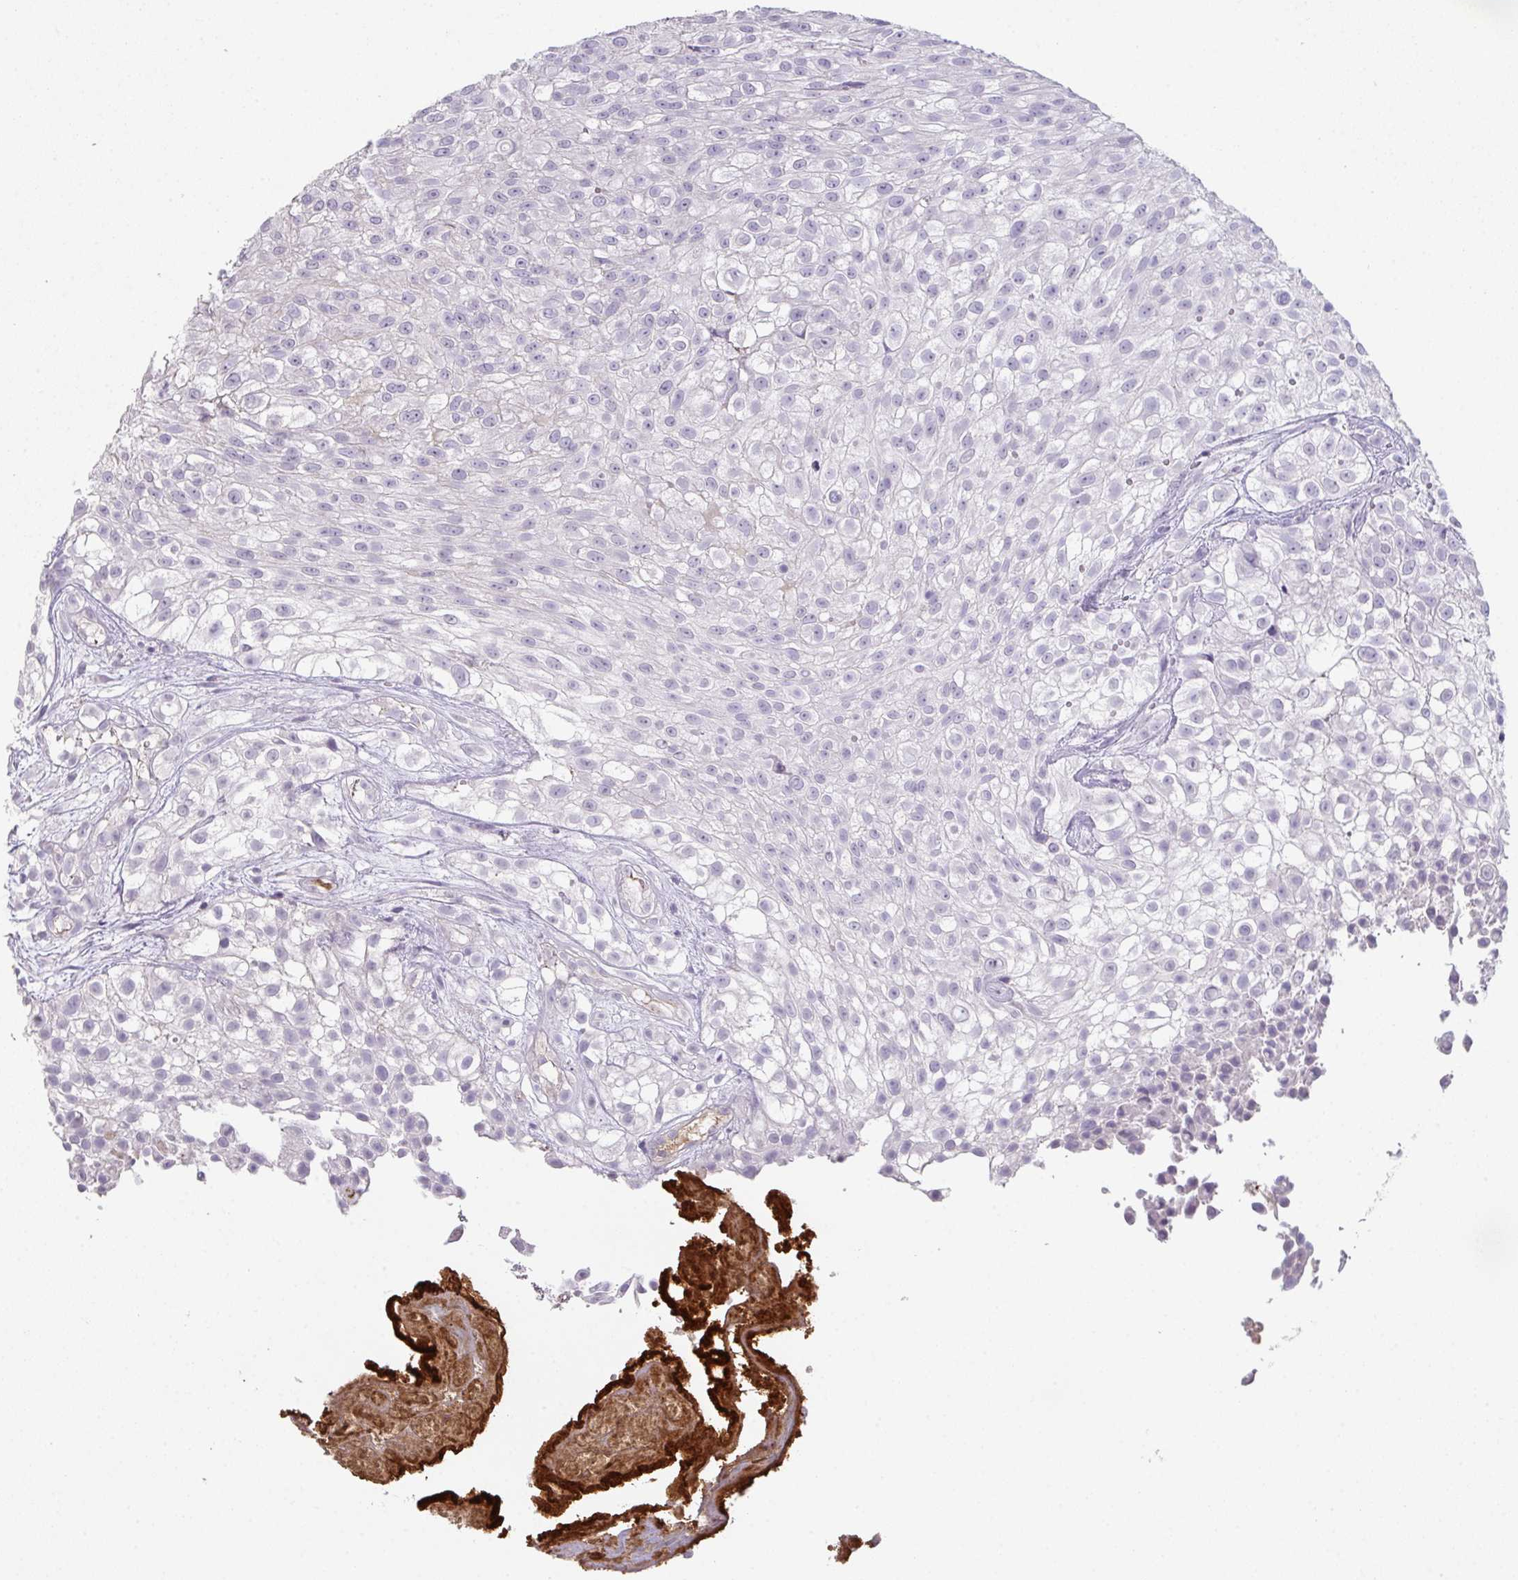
{"staining": {"intensity": "negative", "quantity": "none", "location": "none"}, "tissue": "urothelial cancer", "cell_type": "Tumor cells", "image_type": "cancer", "snomed": [{"axis": "morphology", "description": "Urothelial carcinoma, High grade"}, {"axis": "topography", "description": "Urinary bladder"}], "caption": "Photomicrograph shows no significant protein expression in tumor cells of urothelial carcinoma (high-grade).", "gene": "ADAM21", "patient": {"sex": "male", "age": 56}}